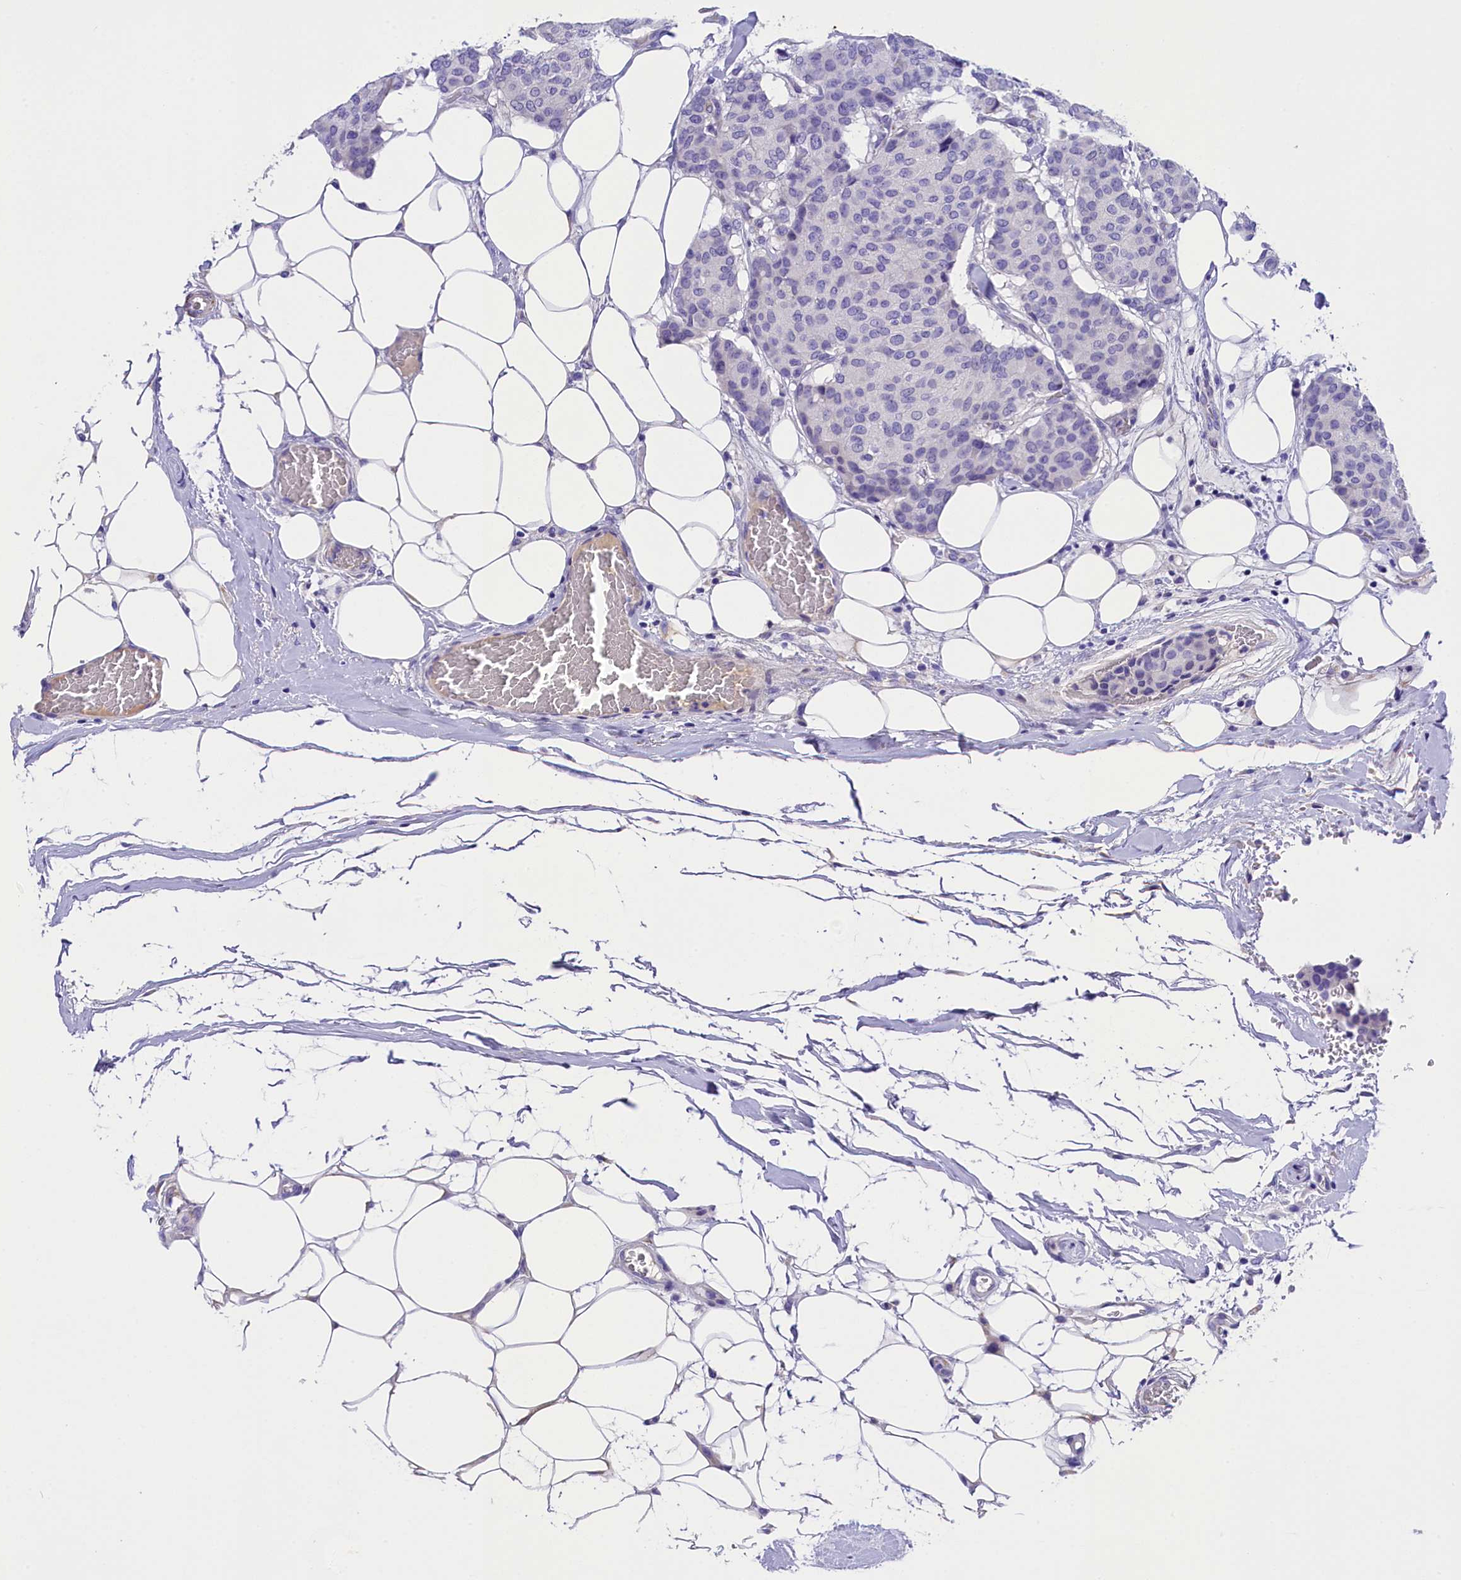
{"staining": {"intensity": "negative", "quantity": "none", "location": "none"}, "tissue": "breast cancer", "cell_type": "Tumor cells", "image_type": "cancer", "snomed": [{"axis": "morphology", "description": "Duct carcinoma"}, {"axis": "topography", "description": "Breast"}], "caption": "Human intraductal carcinoma (breast) stained for a protein using immunohistochemistry demonstrates no staining in tumor cells.", "gene": "SOD3", "patient": {"sex": "female", "age": 75}}